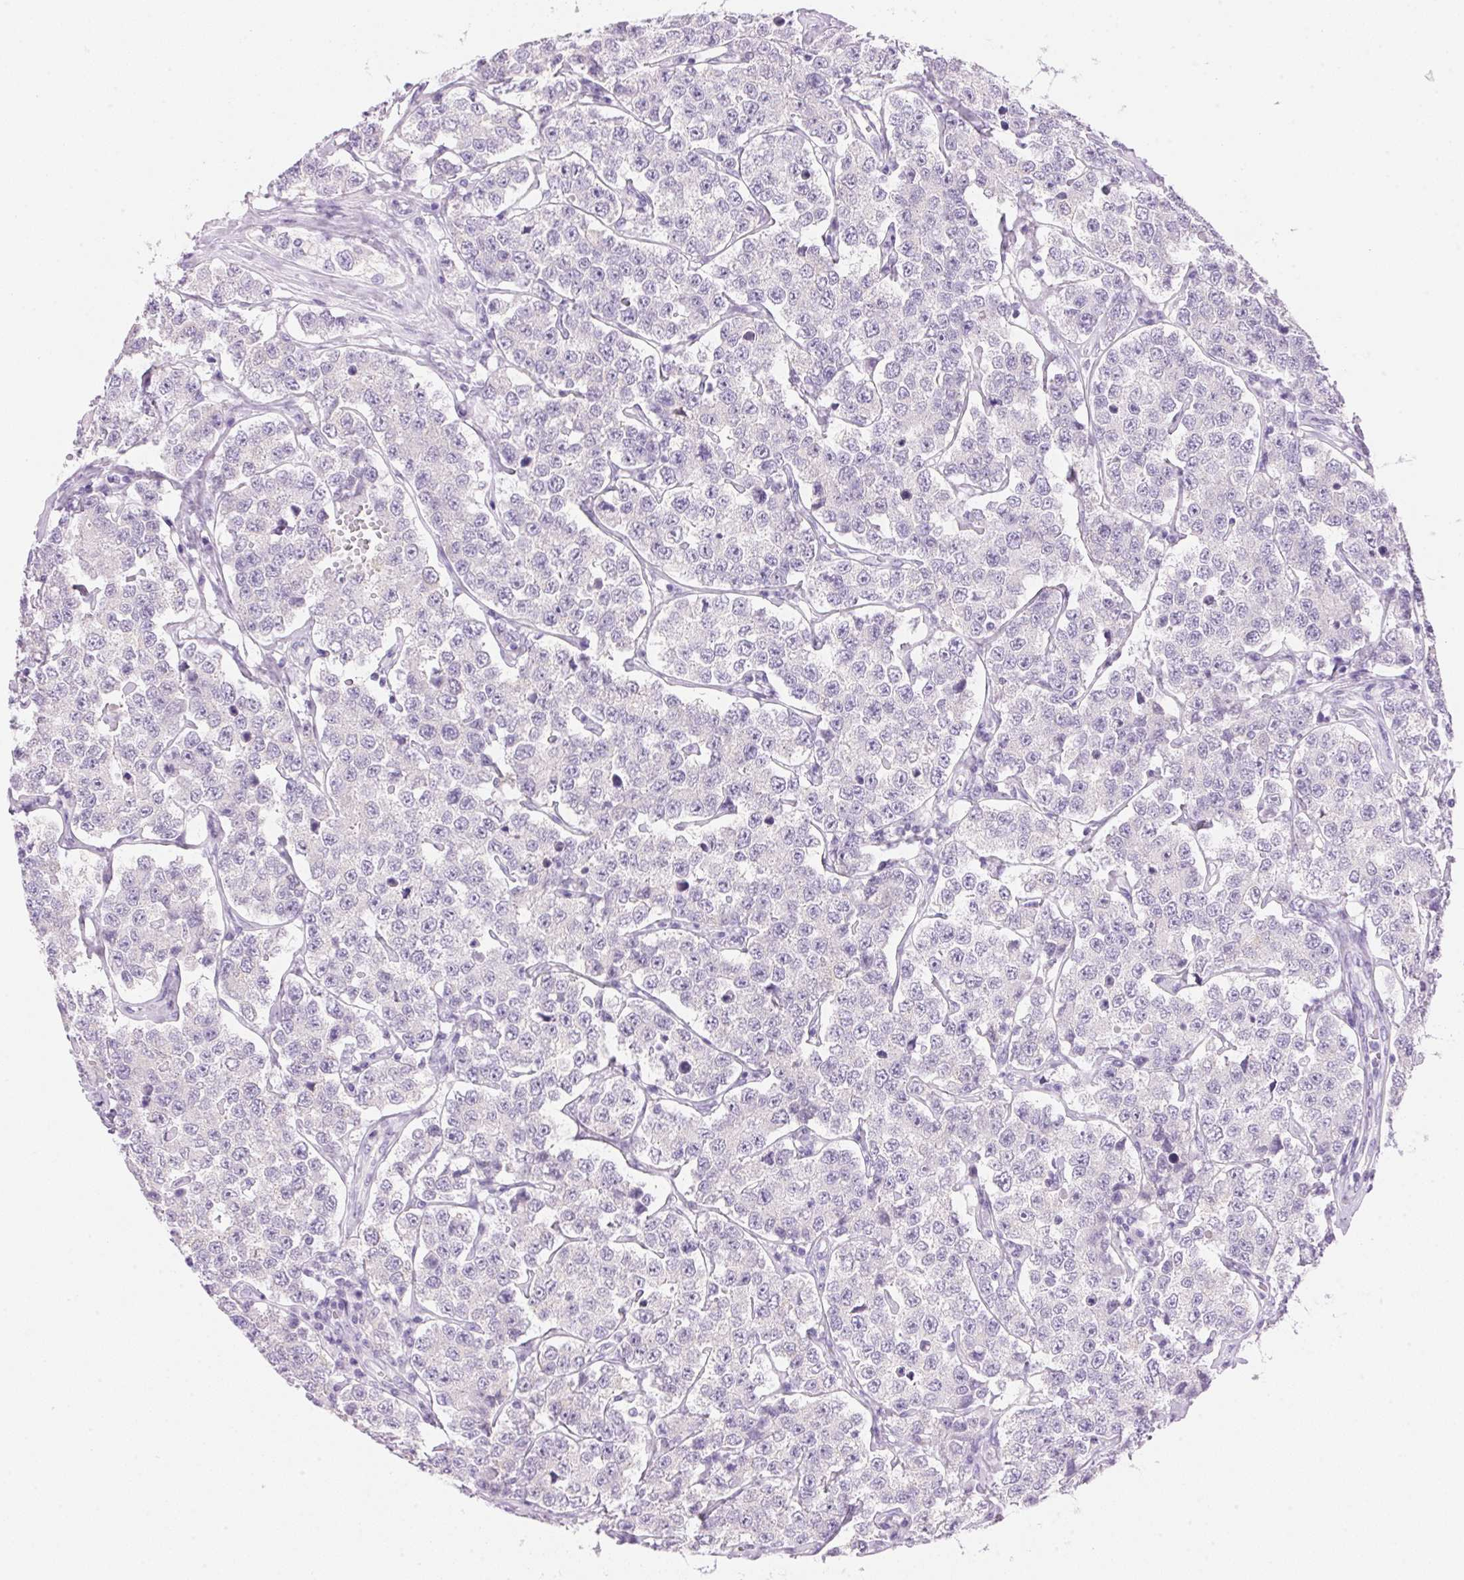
{"staining": {"intensity": "negative", "quantity": "none", "location": "none"}, "tissue": "testis cancer", "cell_type": "Tumor cells", "image_type": "cancer", "snomed": [{"axis": "morphology", "description": "Seminoma, NOS"}, {"axis": "topography", "description": "Testis"}], "caption": "Immunohistochemistry micrograph of neoplastic tissue: testis cancer stained with DAB exhibits no significant protein expression in tumor cells. Nuclei are stained in blue.", "gene": "DHCR24", "patient": {"sex": "male", "age": 34}}